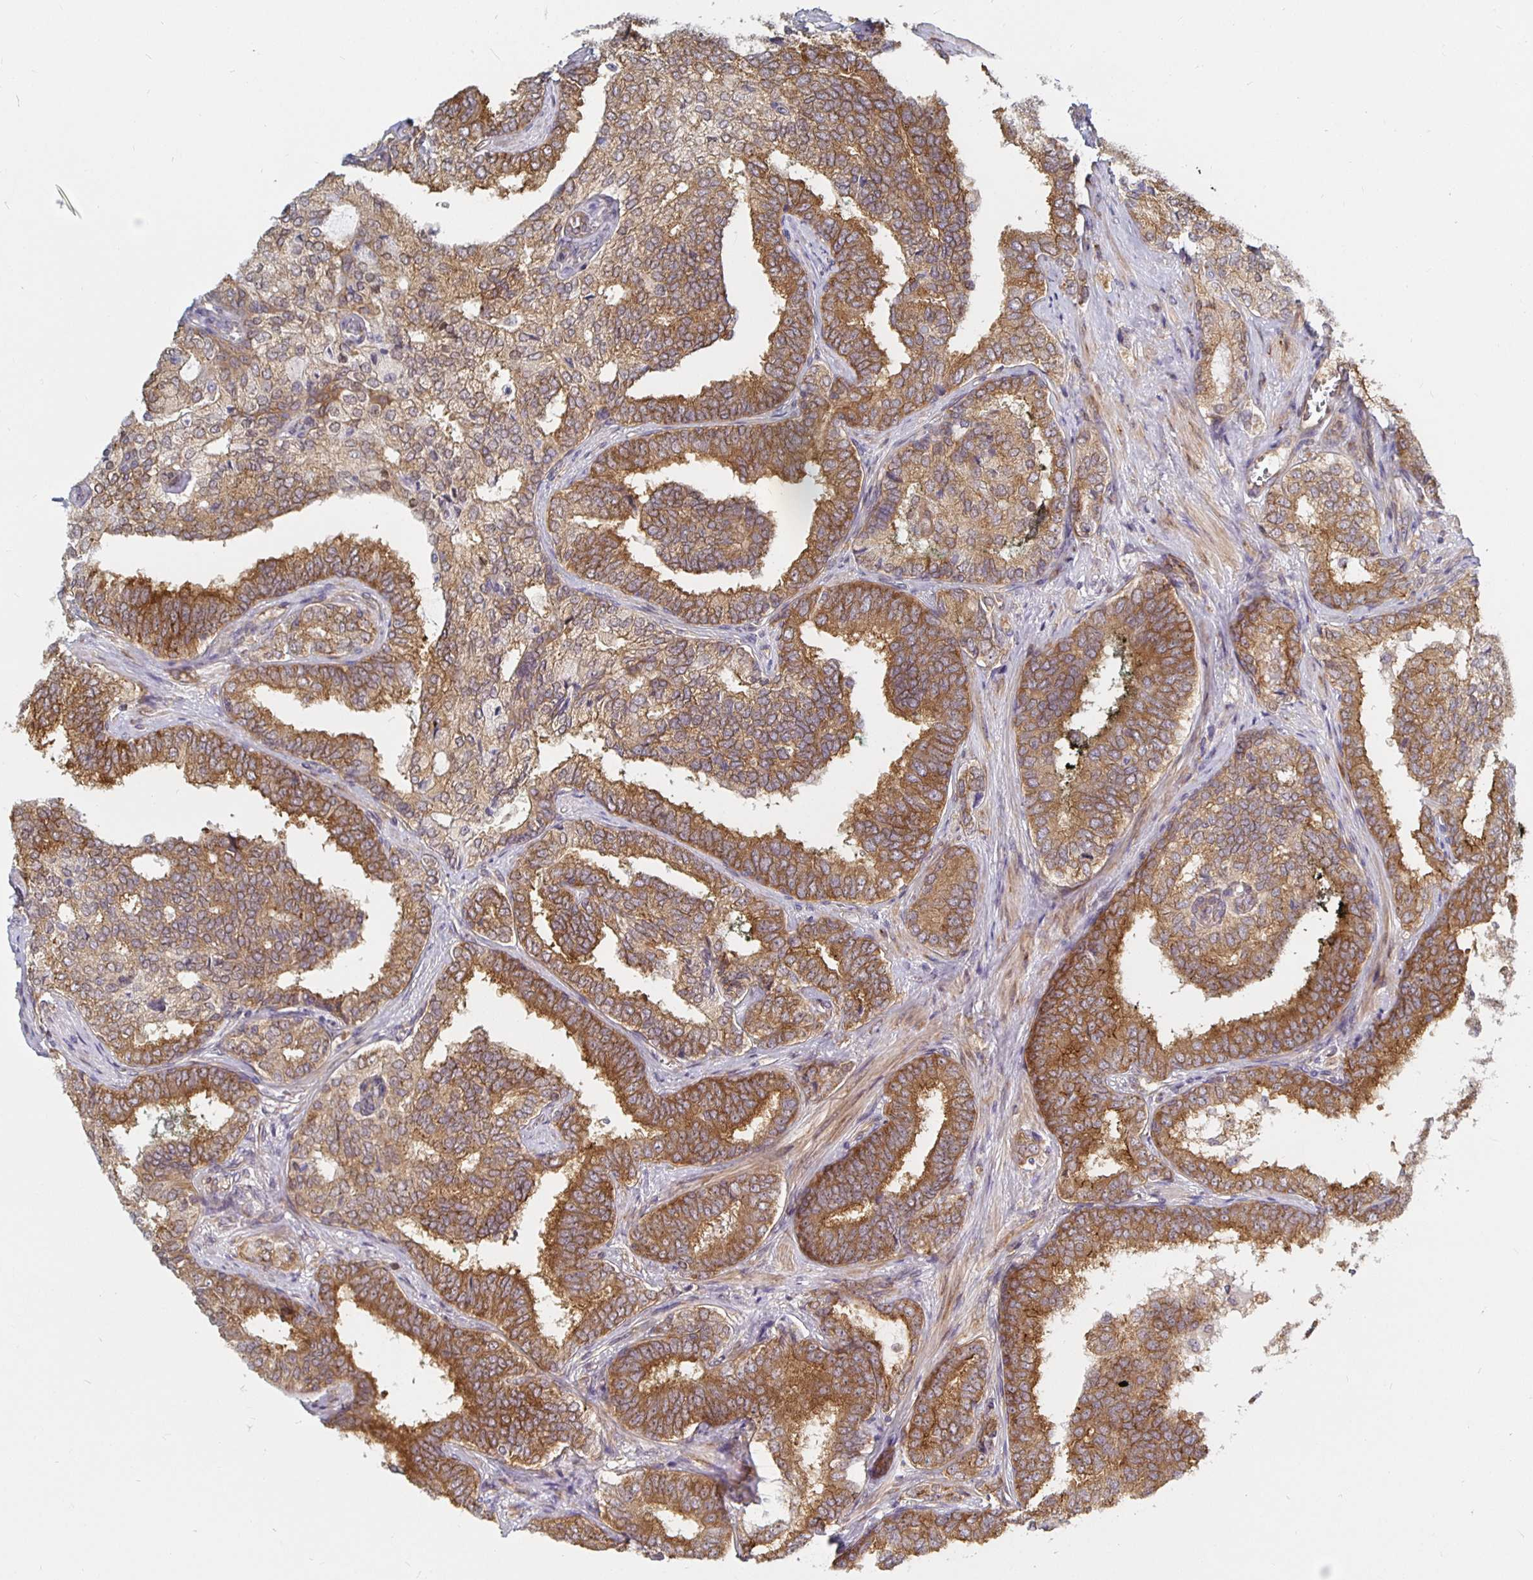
{"staining": {"intensity": "strong", "quantity": ">75%", "location": "cytoplasmic/membranous"}, "tissue": "prostate cancer", "cell_type": "Tumor cells", "image_type": "cancer", "snomed": [{"axis": "morphology", "description": "Adenocarcinoma, High grade"}, {"axis": "topography", "description": "Prostate"}], "caption": "Immunohistochemistry of human high-grade adenocarcinoma (prostate) reveals high levels of strong cytoplasmic/membranous positivity in about >75% of tumor cells.", "gene": "PDAP1", "patient": {"sex": "male", "age": 72}}